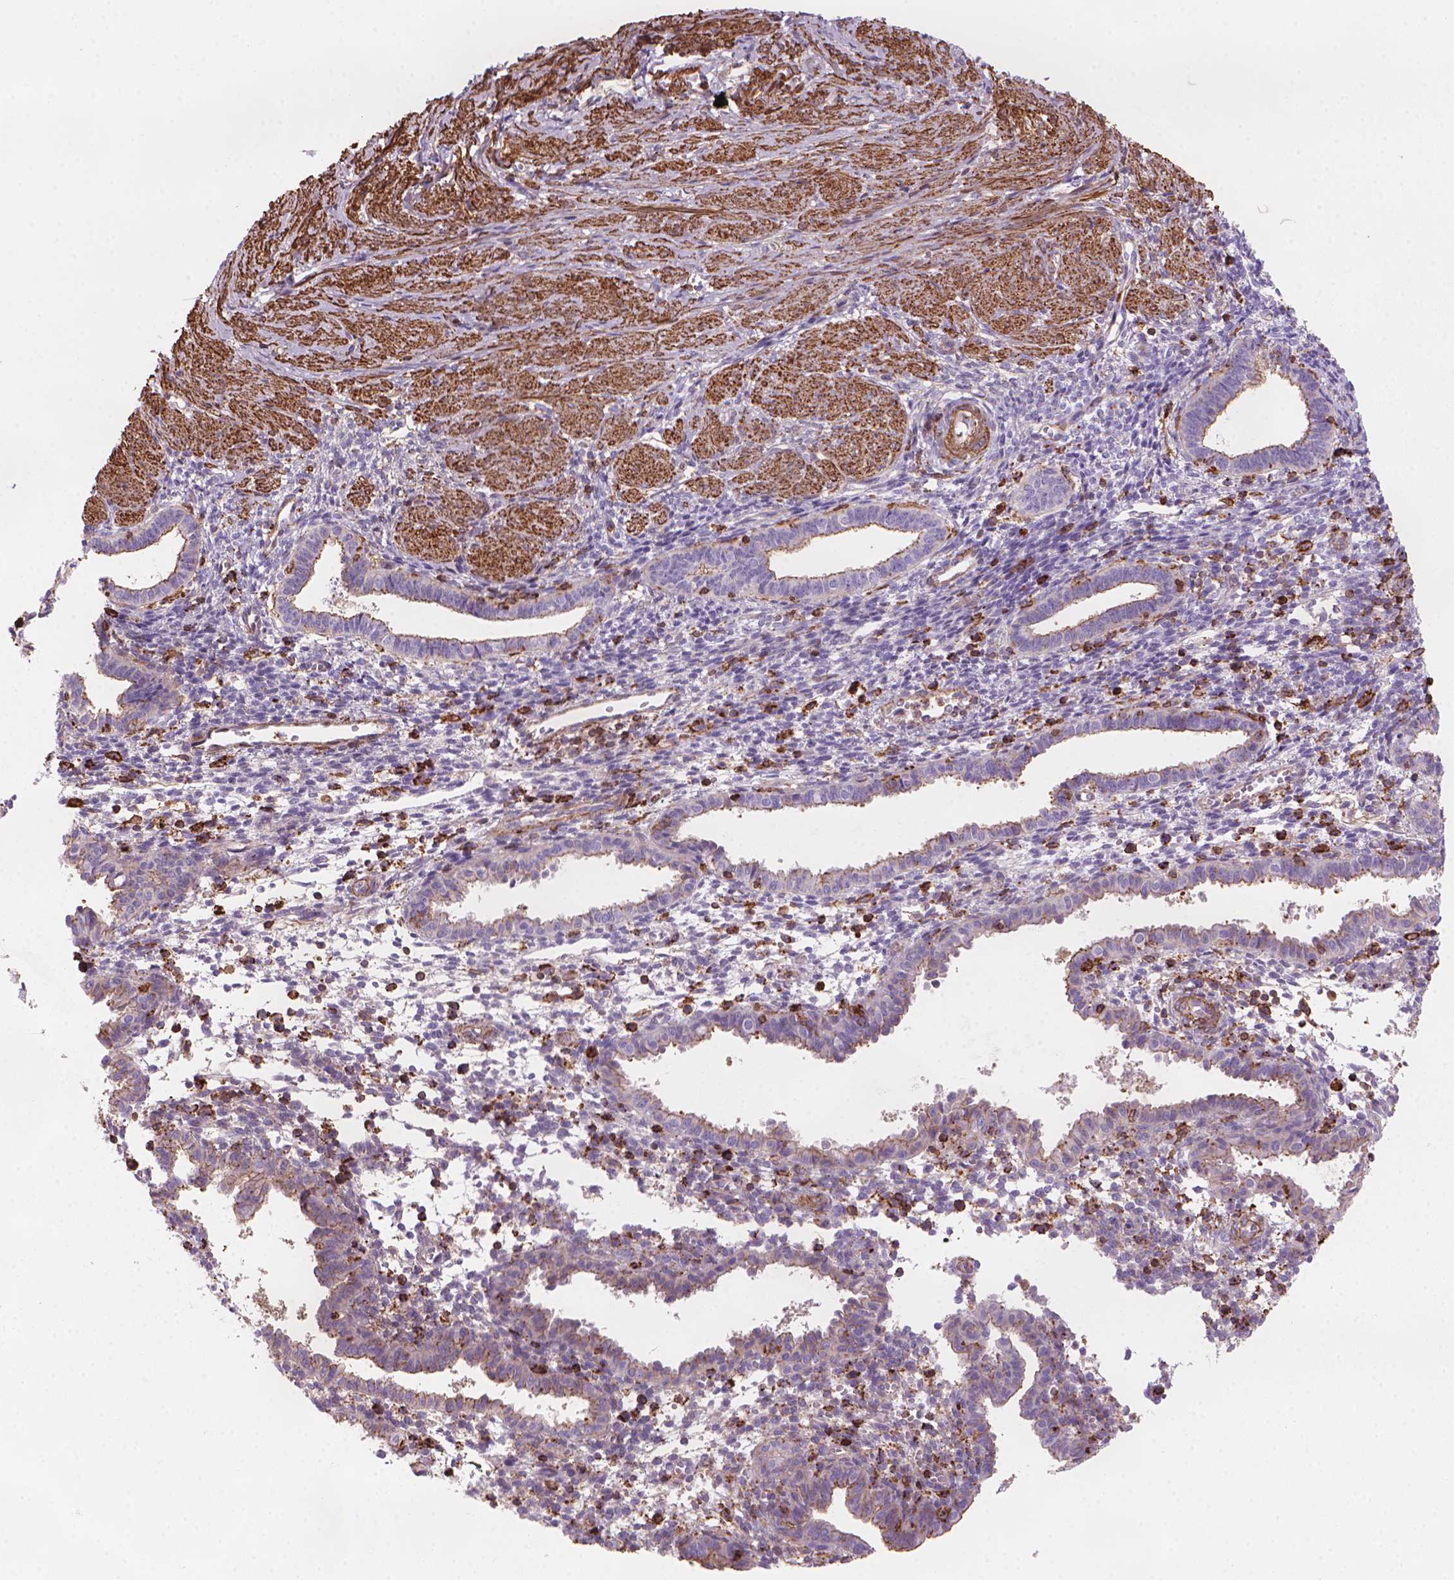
{"staining": {"intensity": "strong", "quantity": "<25%", "location": "cytoplasmic/membranous"}, "tissue": "endometrium", "cell_type": "Cells in endometrial stroma", "image_type": "normal", "snomed": [{"axis": "morphology", "description": "Normal tissue, NOS"}, {"axis": "topography", "description": "Endometrium"}], "caption": "Cells in endometrial stroma exhibit medium levels of strong cytoplasmic/membranous positivity in approximately <25% of cells in unremarkable human endometrium.", "gene": "PATJ", "patient": {"sex": "female", "age": 37}}